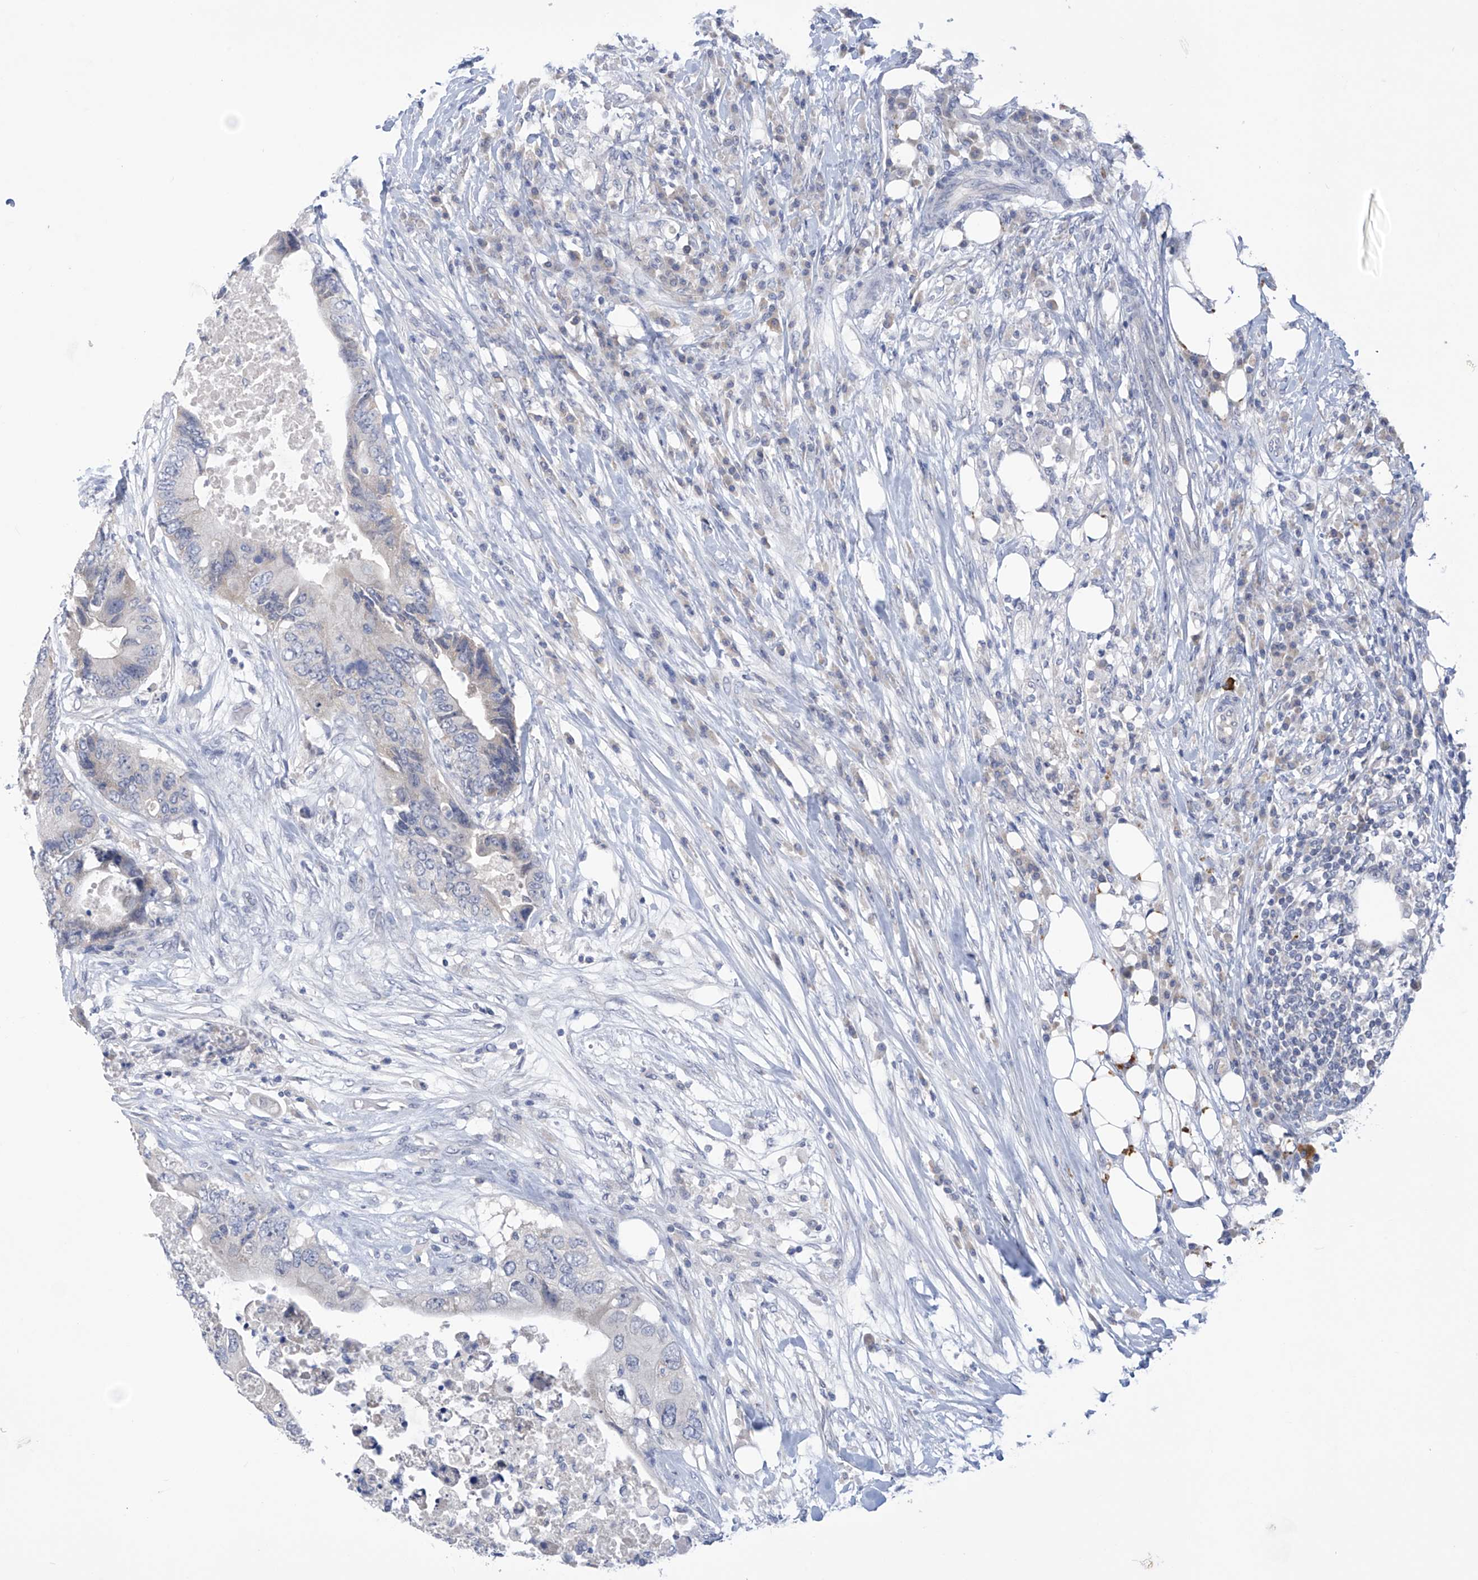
{"staining": {"intensity": "negative", "quantity": "none", "location": "none"}, "tissue": "colorectal cancer", "cell_type": "Tumor cells", "image_type": "cancer", "snomed": [{"axis": "morphology", "description": "Adenocarcinoma, NOS"}, {"axis": "topography", "description": "Colon"}], "caption": "Colorectal cancer (adenocarcinoma) was stained to show a protein in brown. There is no significant staining in tumor cells. Nuclei are stained in blue.", "gene": "IBA57", "patient": {"sex": "male", "age": 71}}